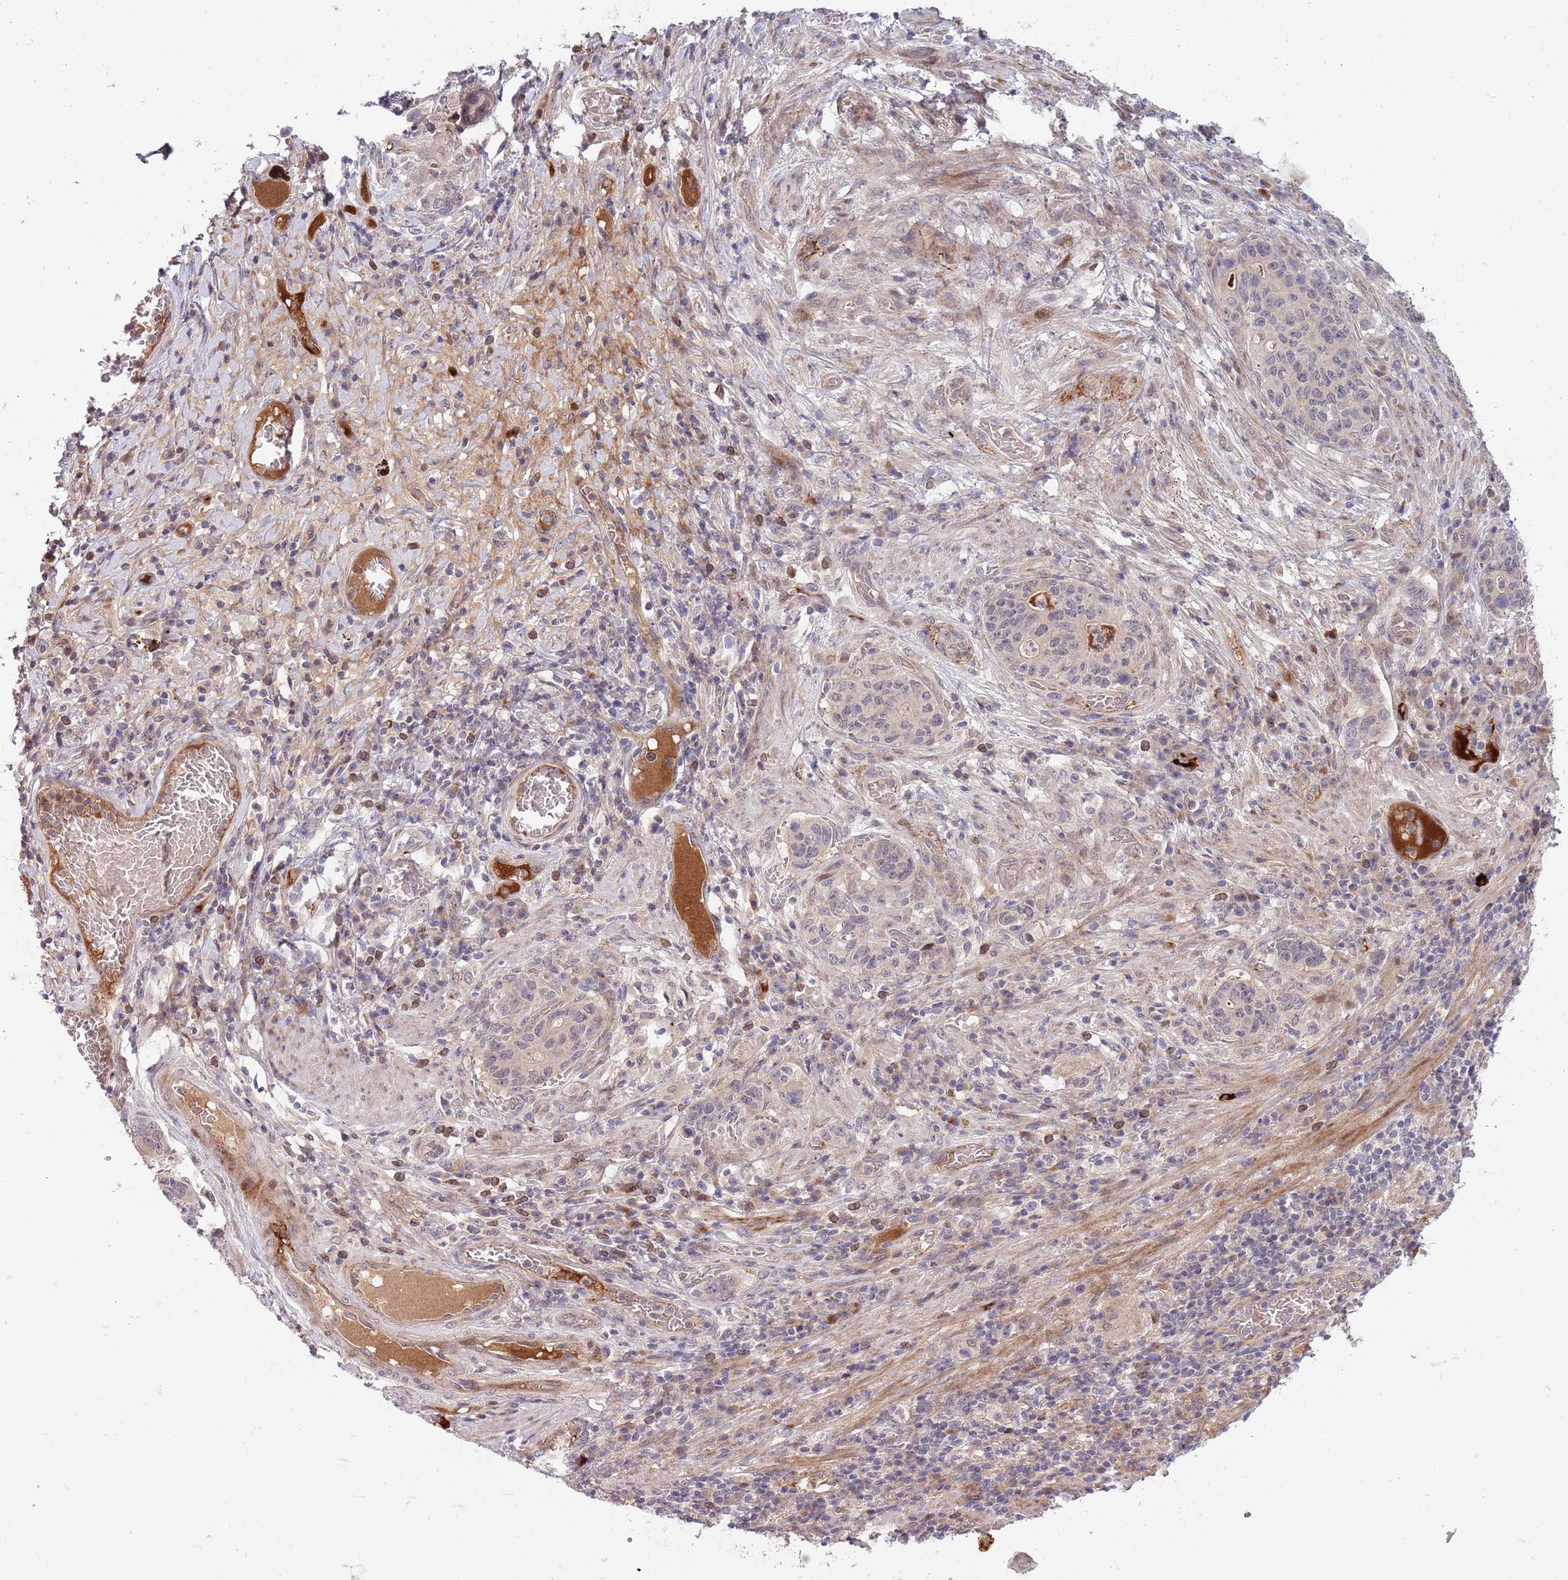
{"staining": {"intensity": "negative", "quantity": "none", "location": "none"}, "tissue": "stomach cancer", "cell_type": "Tumor cells", "image_type": "cancer", "snomed": [{"axis": "morphology", "description": "Normal tissue, NOS"}, {"axis": "morphology", "description": "Adenocarcinoma, NOS"}, {"axis": "topography", "description": "Stomach"}], "caption": "Immunohistochemistry micrograph of neoplastic tissue: stomach adenocarcinoma stained with DAB (3,3'-diaminobenzidine) exhibits no significant protein staining in tumor cells.", "gene": "NT5DC4", "patient": {"sex": "female", "age": 64}}